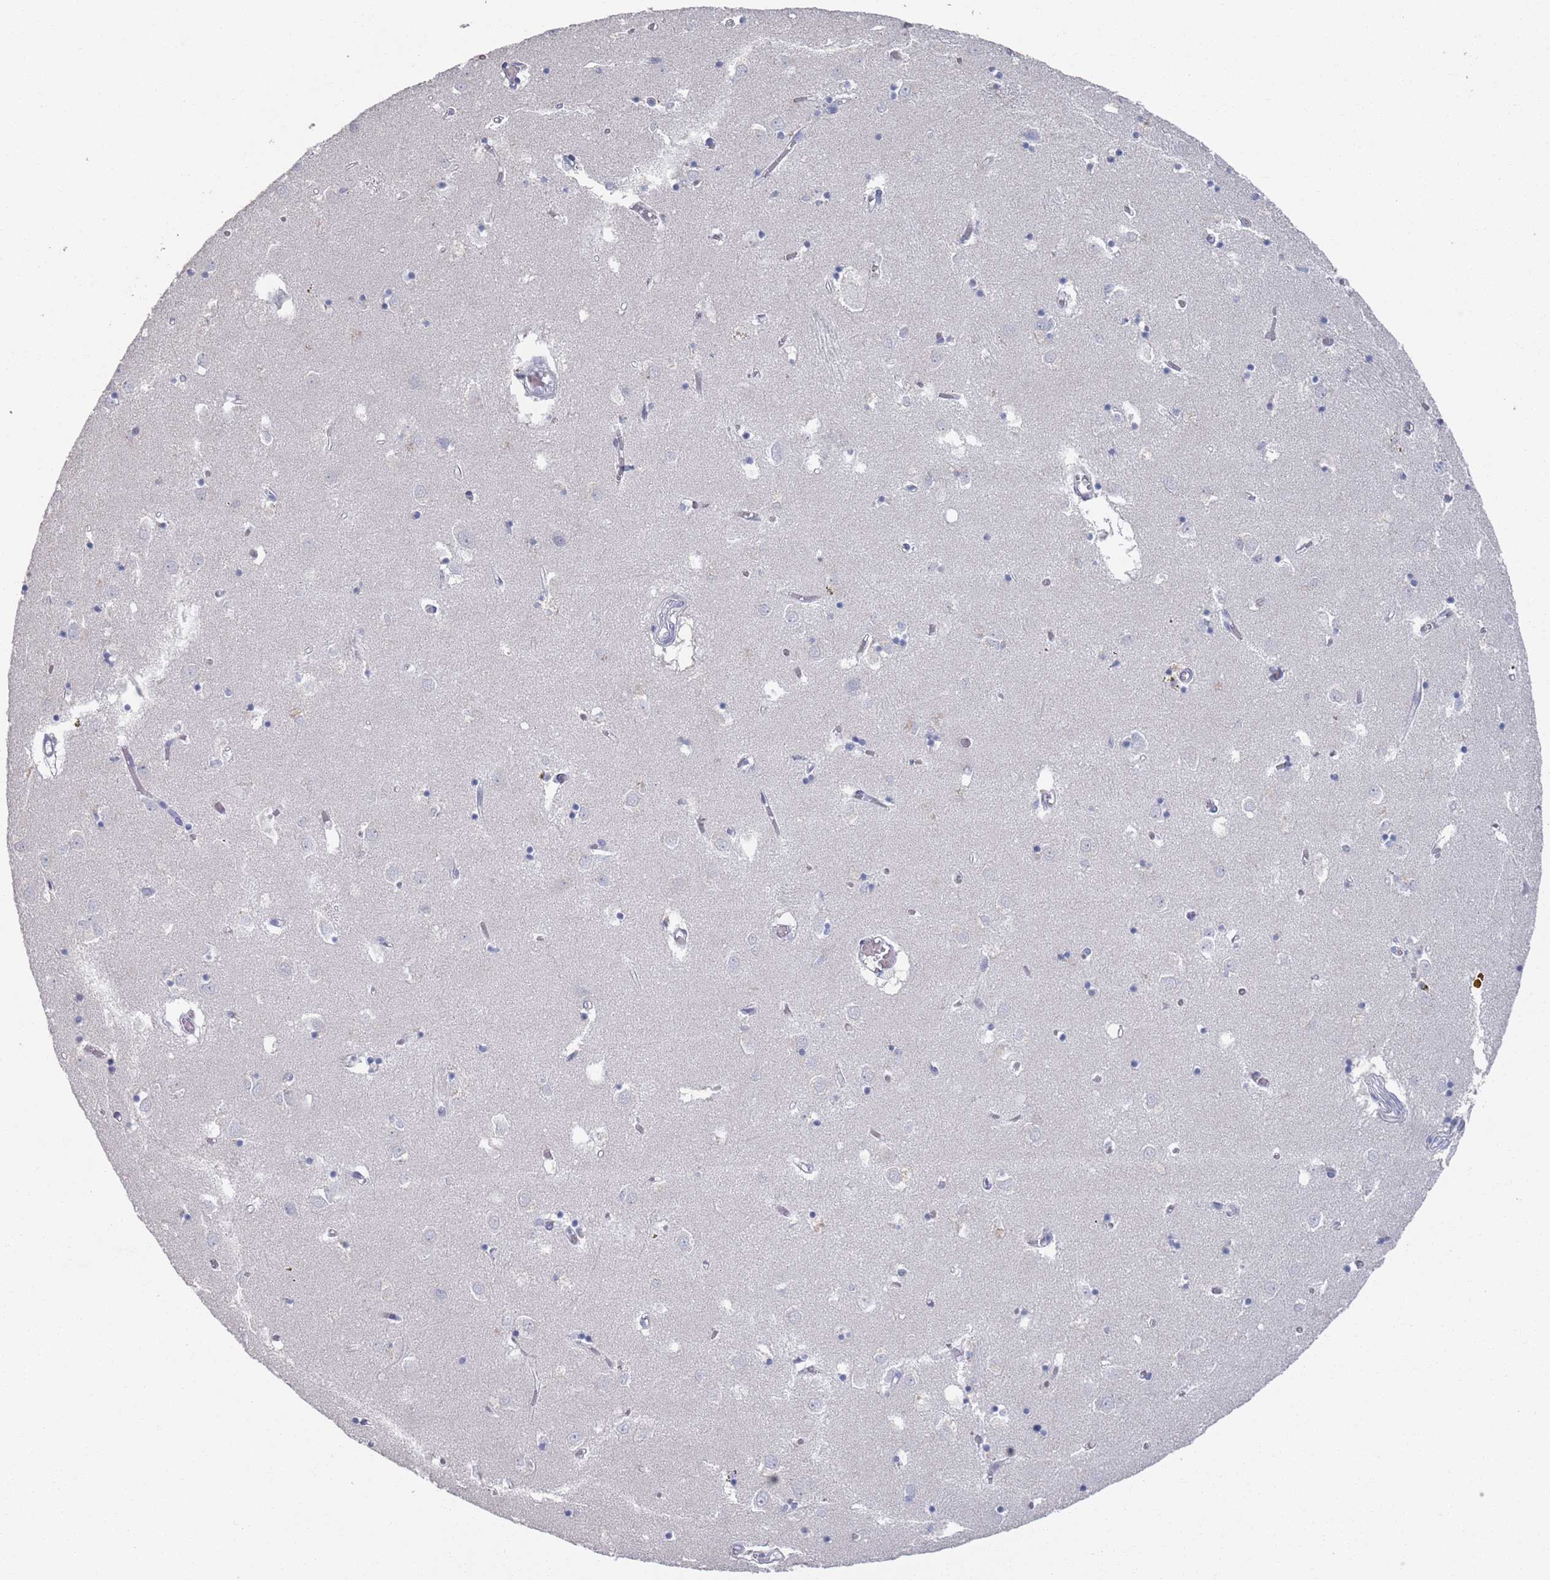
{"staining": {"intensity": "negative", "quantity": "none", "location": "none"}, "tissue": "caudate", "cell_type": "Glial cells", "image_type": "normal", "snomed": [{"axis": "morphology", "description": "Normal tissue, NOS"}, {"axis": "topography", "description": "Lateral ventricle wall"}], "caption": "This micrograph is of unremarkable caudate stained with immunohistochemistry to label a protein in brown with the nuclei are counter-stained blue. There is no expression in glial cells.", "gene": "PROM2", "patient": {"sex": "male", "age": 70}}